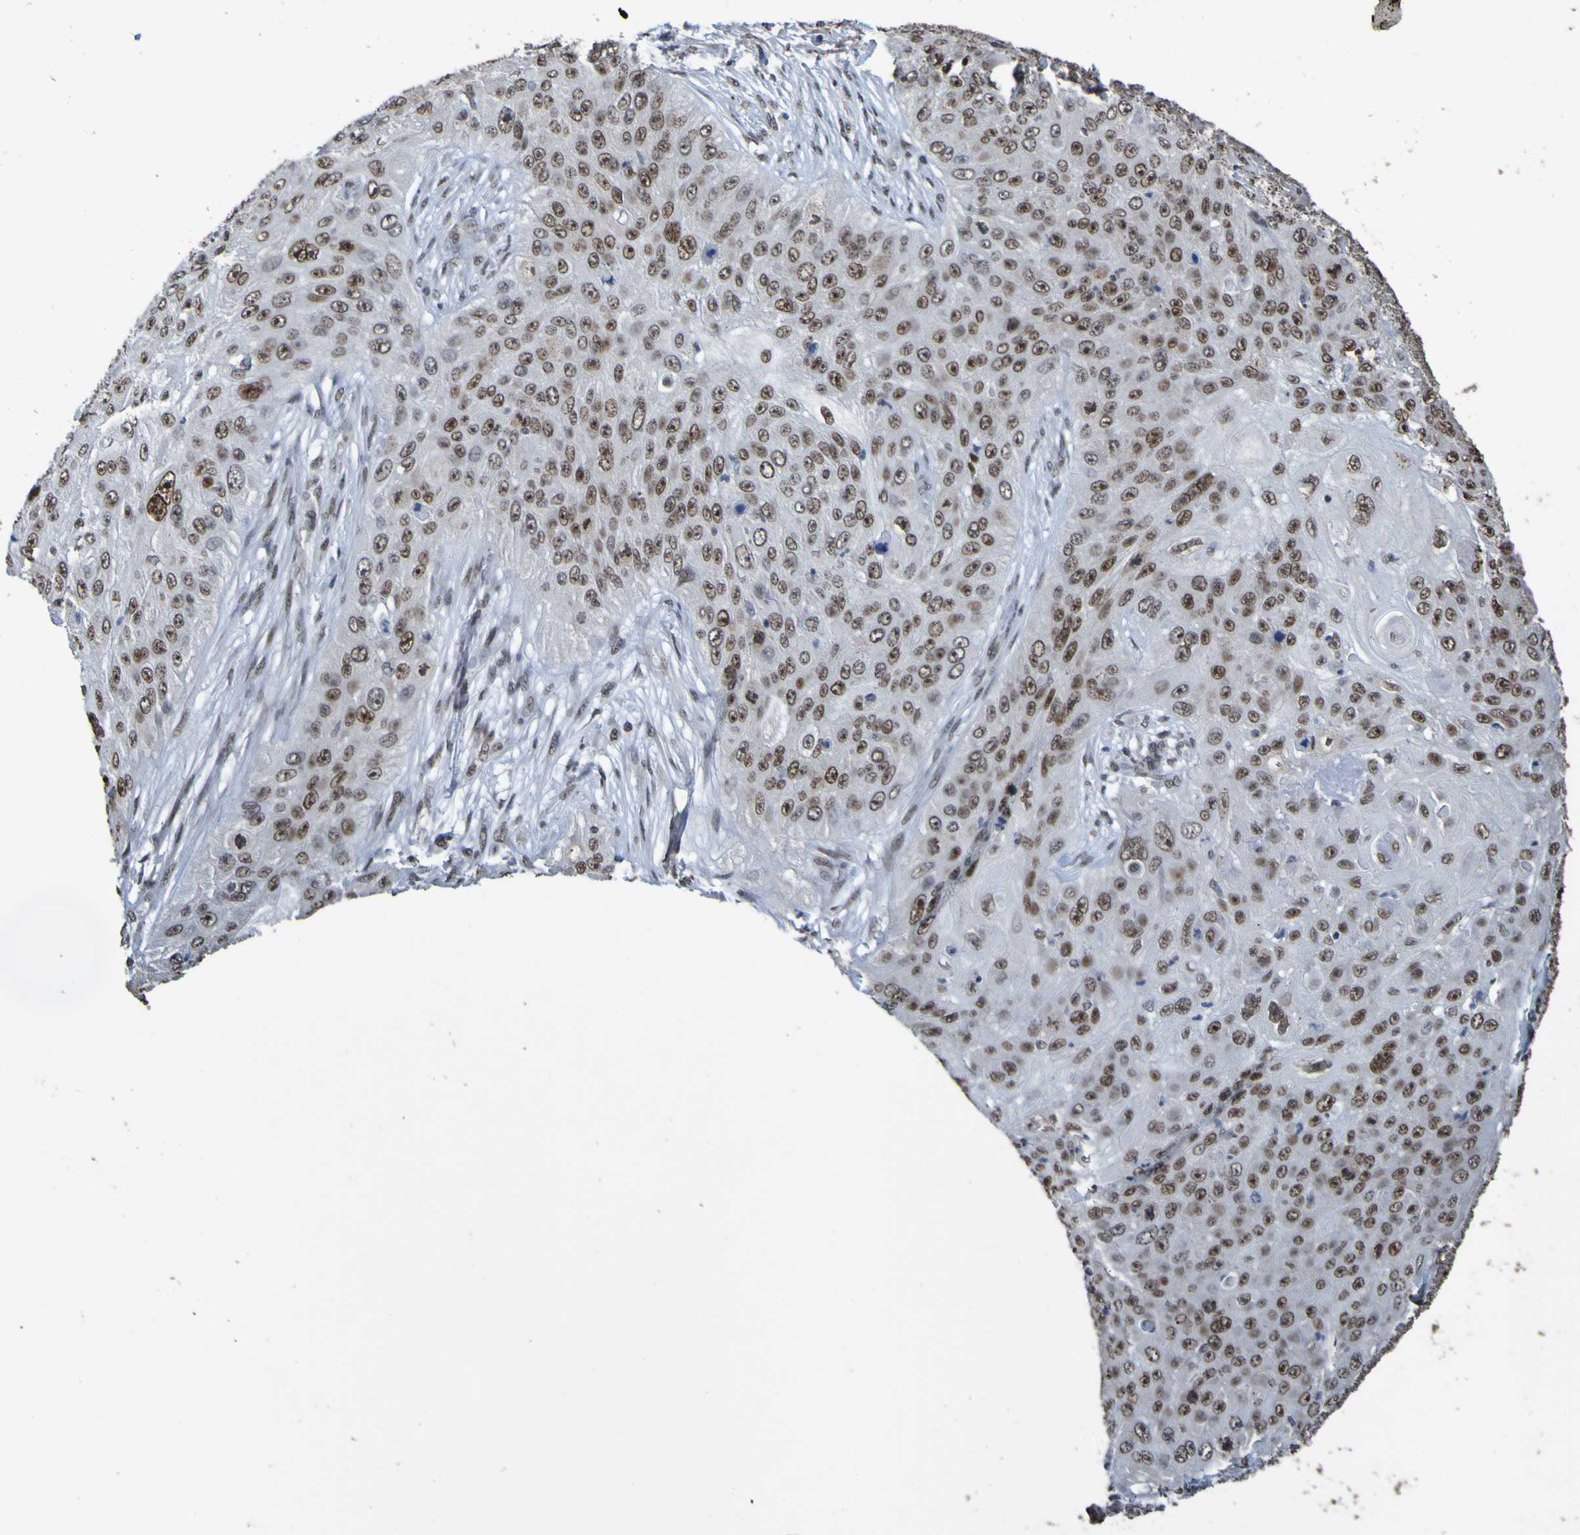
{"staining": {"intensity": "moderate", "quantity": ">75%", "location": "nuclear"}, "tissue": "skin cancer", "cell_type": "Tumor cells", "image_type": "cancer", "snomed": [{"axis": "morphology", "description": "Squamous cell carcinoma, NOS"}, {"axis": "topography", "description": "Skin"}], "caption": "Skin cancer stained with a brown dye exhibits moderate nuclear positive positivity in about >75% of tumor cells.", "gene": "ALKBH2", "patient": {"sex": "female", "age": 80}}